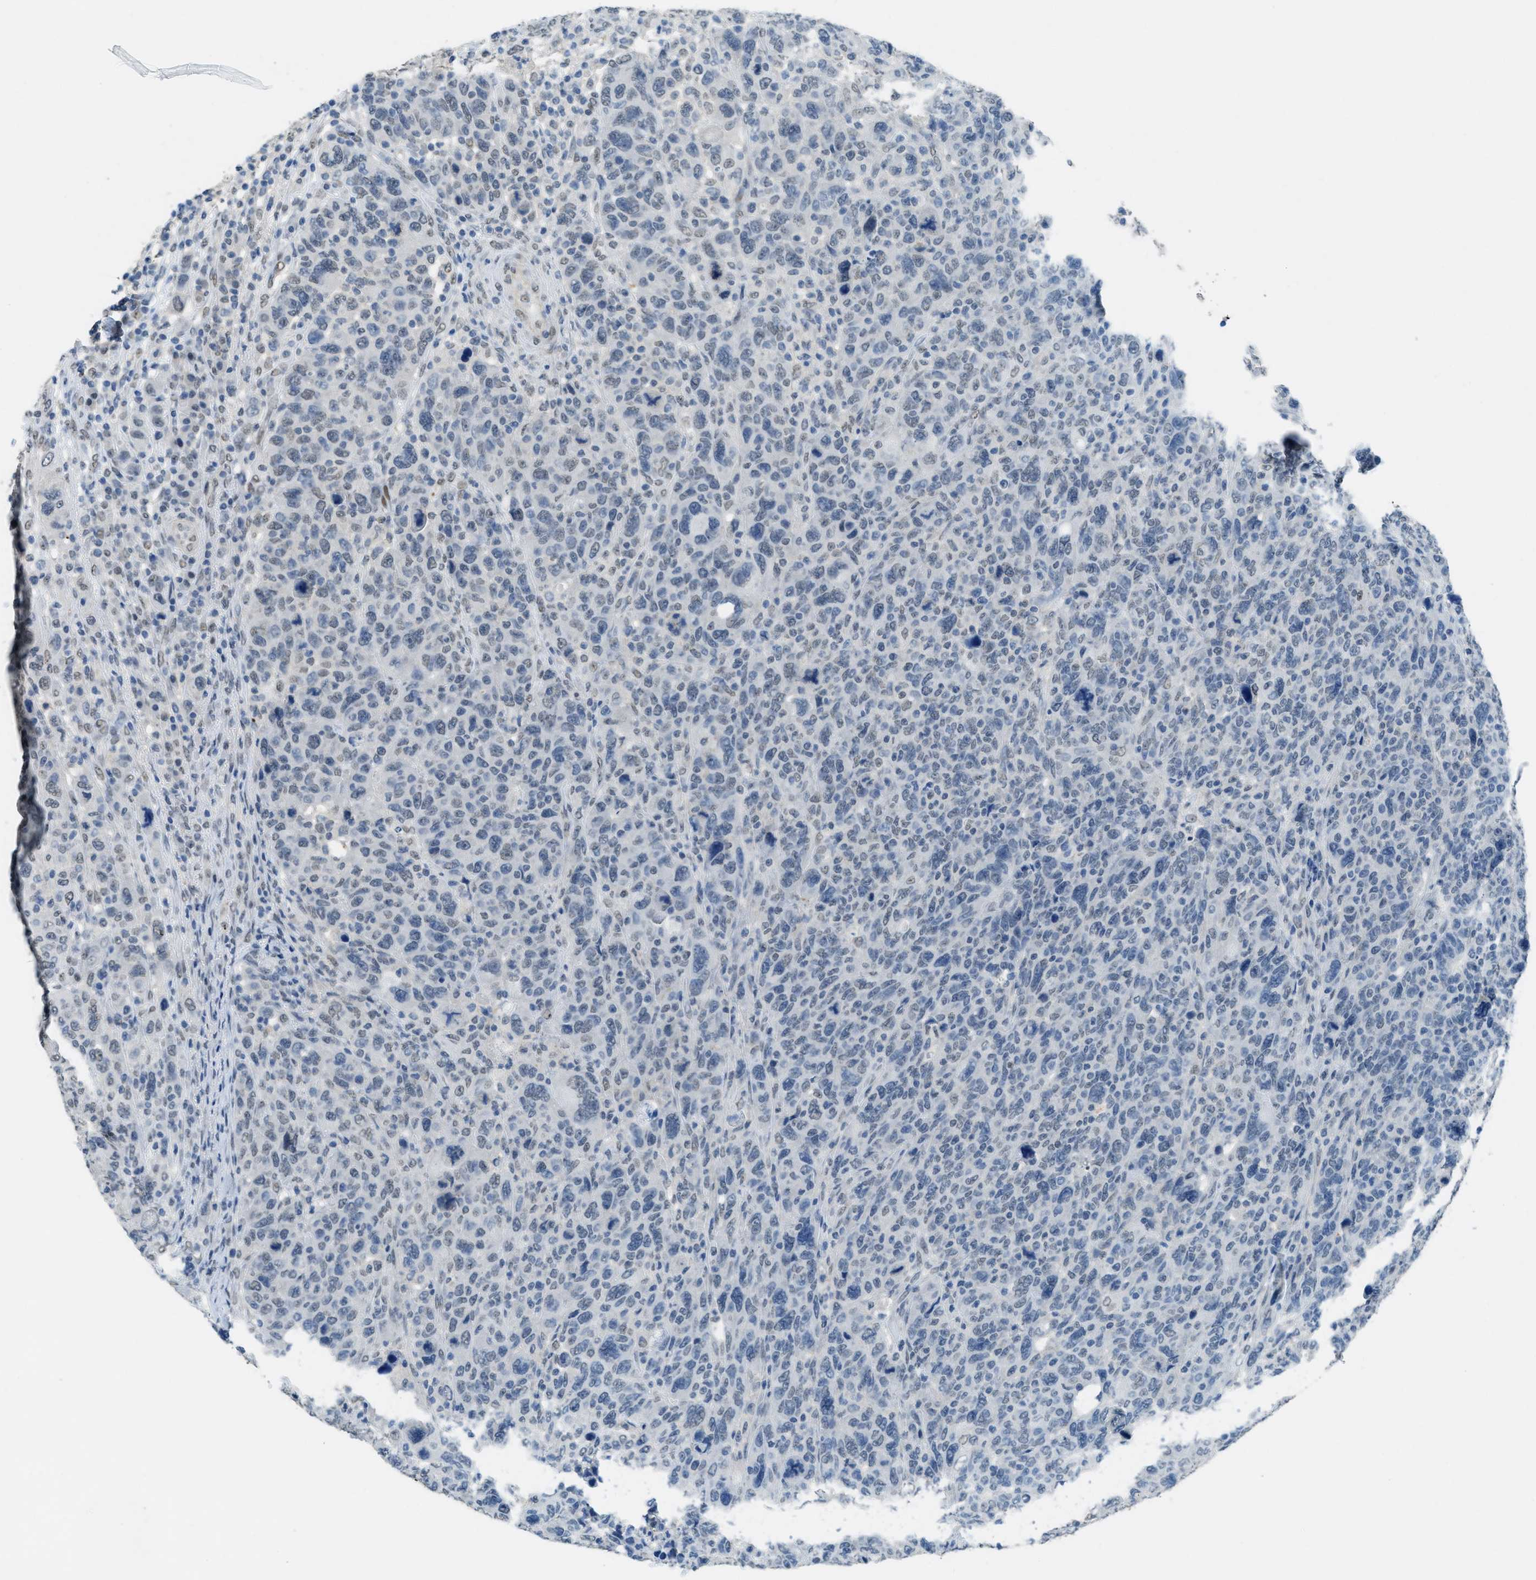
{"staining": {"intensity": "weak", "quantity": "<25%", "location": "nuclear"}, "tissue": "breast cancer", "cell_type": "Tumor cells", "image_type": "cancer", "snomed": [{"axis": "morphology", "description": "Duct carcinoma"}, {"axis": "topography", "description": "Breast"}], "caption": "Breast cancer (intraductal carcinoma) was stained to show a protein in brown. There is no significant staining in tumor cells. Nuclei are stained in blue.", "gene": "TTC13", "patient": {"sex": "female", "age": 37}}